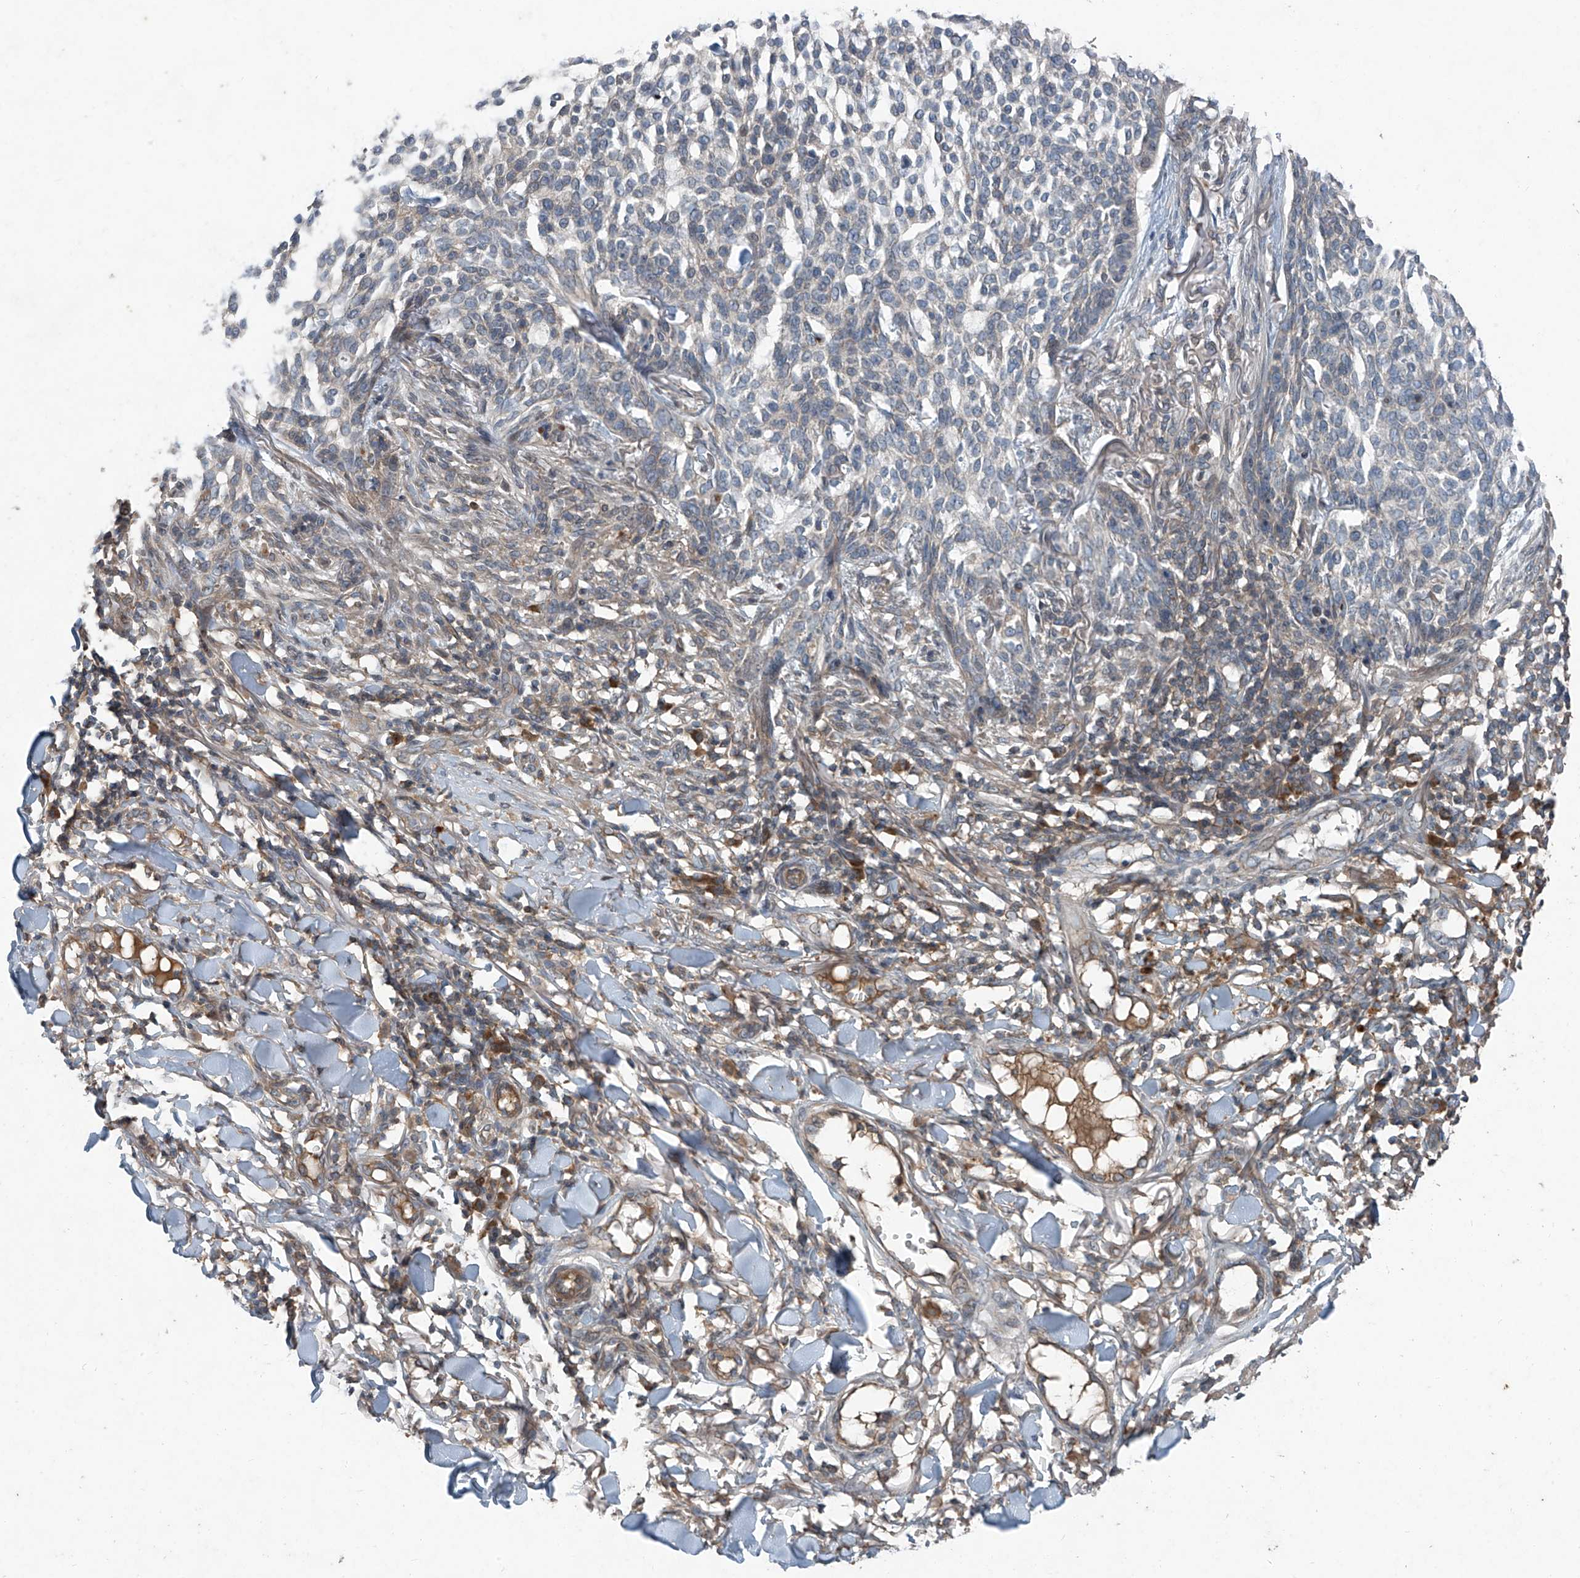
{"staining": {"intensity": "negative", "quantity": "none", "location": "none"}, "tissue": "skin cancer", "cell_type": "Tumor cells", "image_type": "cancer", "snomed": [{"axis": "morphology", "description": "Basal cell carcinoma"}, {"axis": "topography", "description": "Skin"}], "caption": "High magnification brightfield microscopy of skin cancer (basal cell carcinoma) stained with DAB (brown) and counterstained with hematoxylin (blue): tumor cells show no significant expression.", "gene": "FOXRED2", "patient": {"sex": "female", "age": 64}}